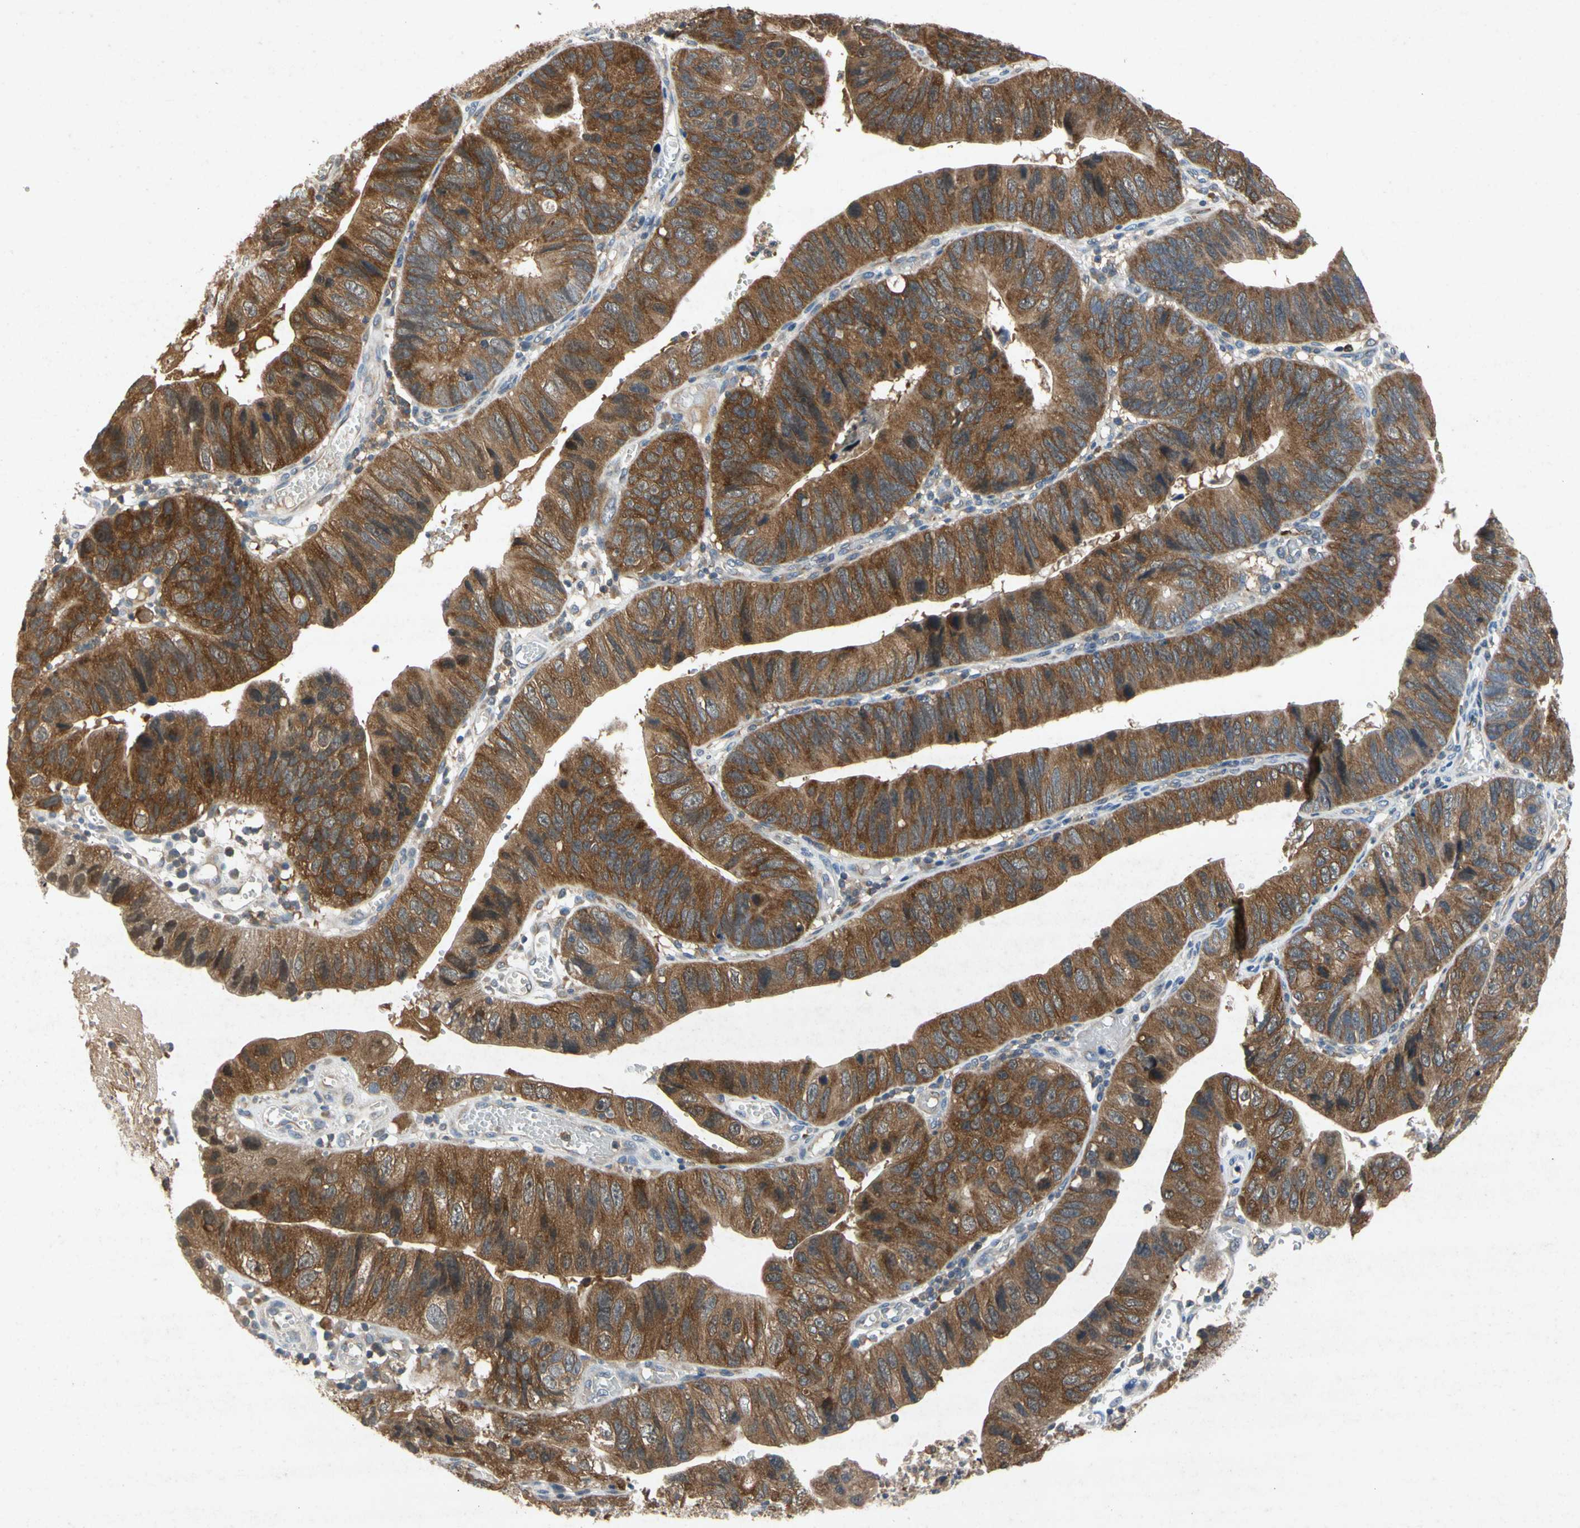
{"staining": {"intensity": "moderate", "quantity": ">75%", "location": "cytoplasmic/membranous"}, "tissue": "stomach cancer", "cell_type": "Tumor cells", "image_type": "cancer", "snomed": [{"axis": "morphology", "description": "Adenocarcinoma, NOS"}, {"axis": "topography", "description": "Stomach"}], "caption": "DAB immunohistochemical staining of human adenocarcinoma (stomach) exhibits moderate cytoplasmic/membranous protein expression in approximately >75% of tumor cells.", "gene": "RPS6KA1", "patient": {"sex": "male", "age": 59}}